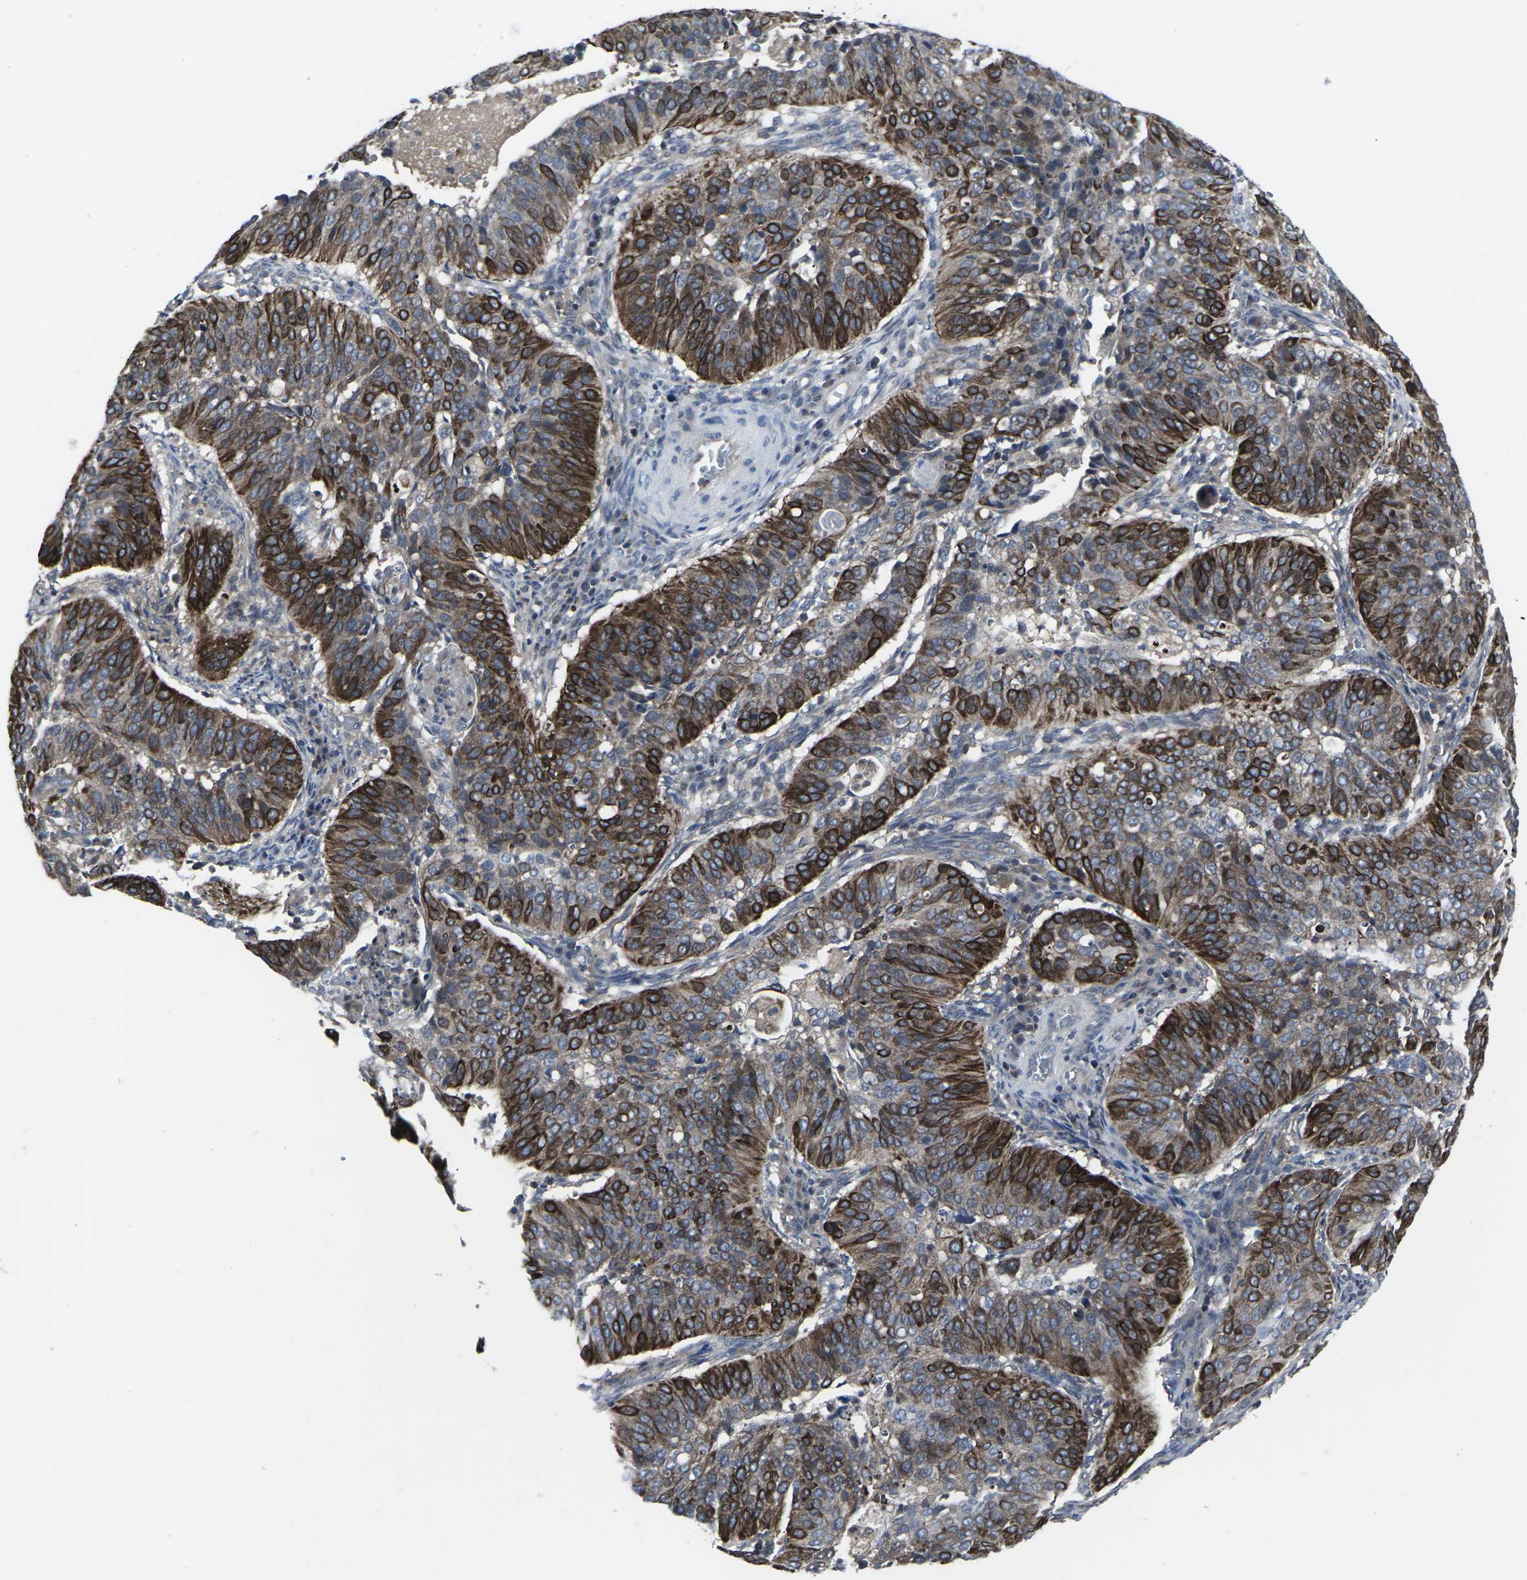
{"staining": {"intensity": "strong", "quantity": ">75%", "location": "cytoplasmic/membranous"}, "tissue": "cervical cancer", "cell_type": "Tumor cells", "image_type": "cancer", "snomed": [{"axis": "morphology", "description": "Normal tissue, NOS"}, {"axis": "morphology", "description": "Squamous cell carcinoma, NOS"}, {"axis": "topography", "description": "Cervix"}], "caption": "IHC photomicrograph of neoplastic tissue: cervical cancer stained using immunohistochemistry (IHC) shows high levels of strong protein expression localized specifically in the cytoplasmic/membranous of tumor cells, appearing as a cytoplasmic/membranous brown color.", "gene": "HPRT1", "patient": {"sex": "female", "age": 39}}